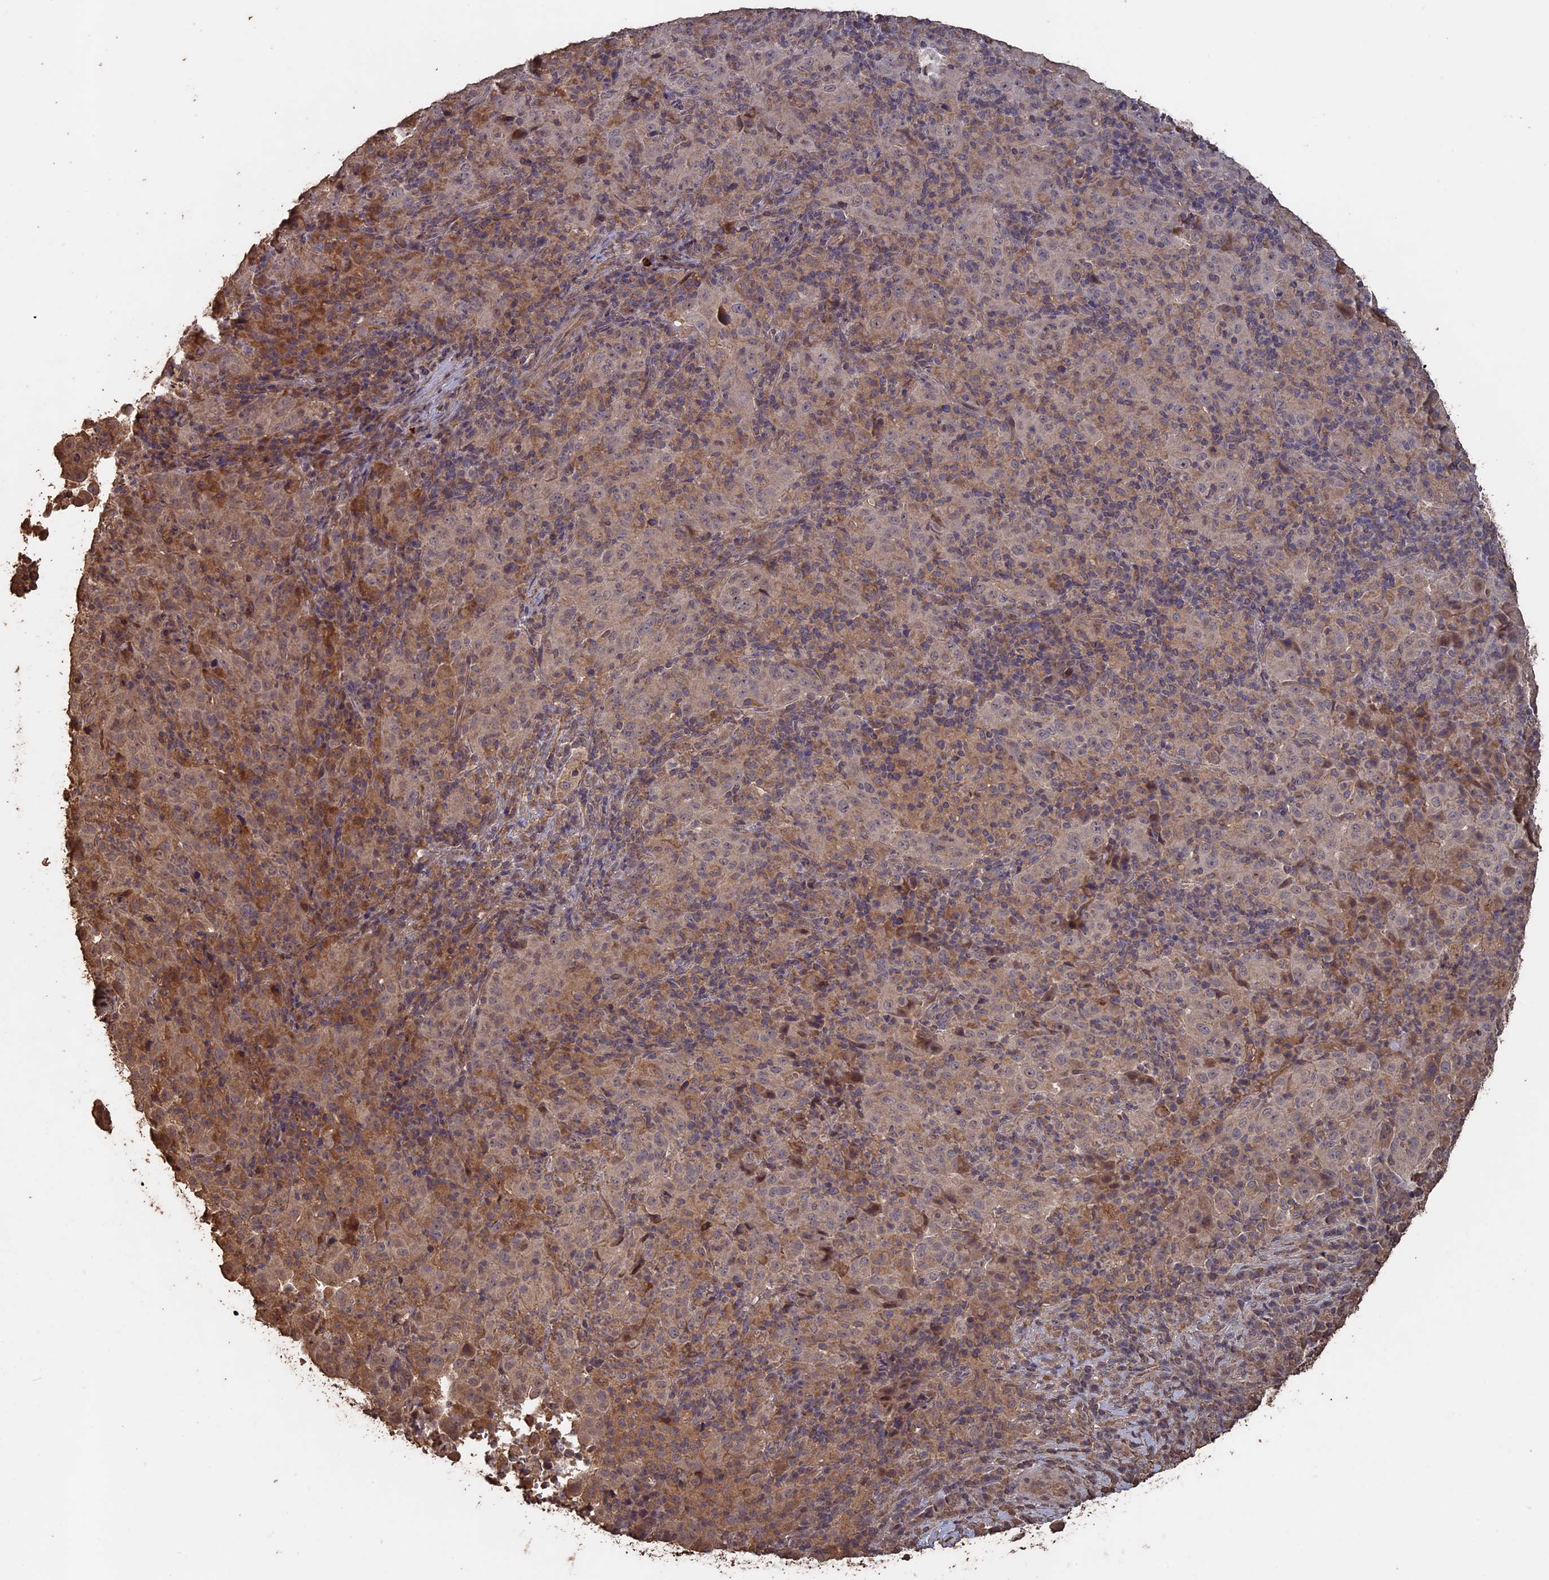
{"staining": {"intensity": "moderate", "quantity": "<25%", "location": "cytoplasmic/membranous"}, "tissue": "pancreatic cancer", "cell_type": "Tumor cells", "image_type": "cancer", "snomed": [{"axis": "morphology", "description": "Adenocarcinoma, NOS"}, {"axis": "topography", "description": "Pancreas"}], "caption": "The micrograph displays immunohistochemical staining of pancreatic cancer (adenocarcinoma). There is moderate cytoplasmic/membranous staining is identified in about <25% of tumor cells.", "gene": "HUNK", "patient": {"sex": "male", "age": 63}}